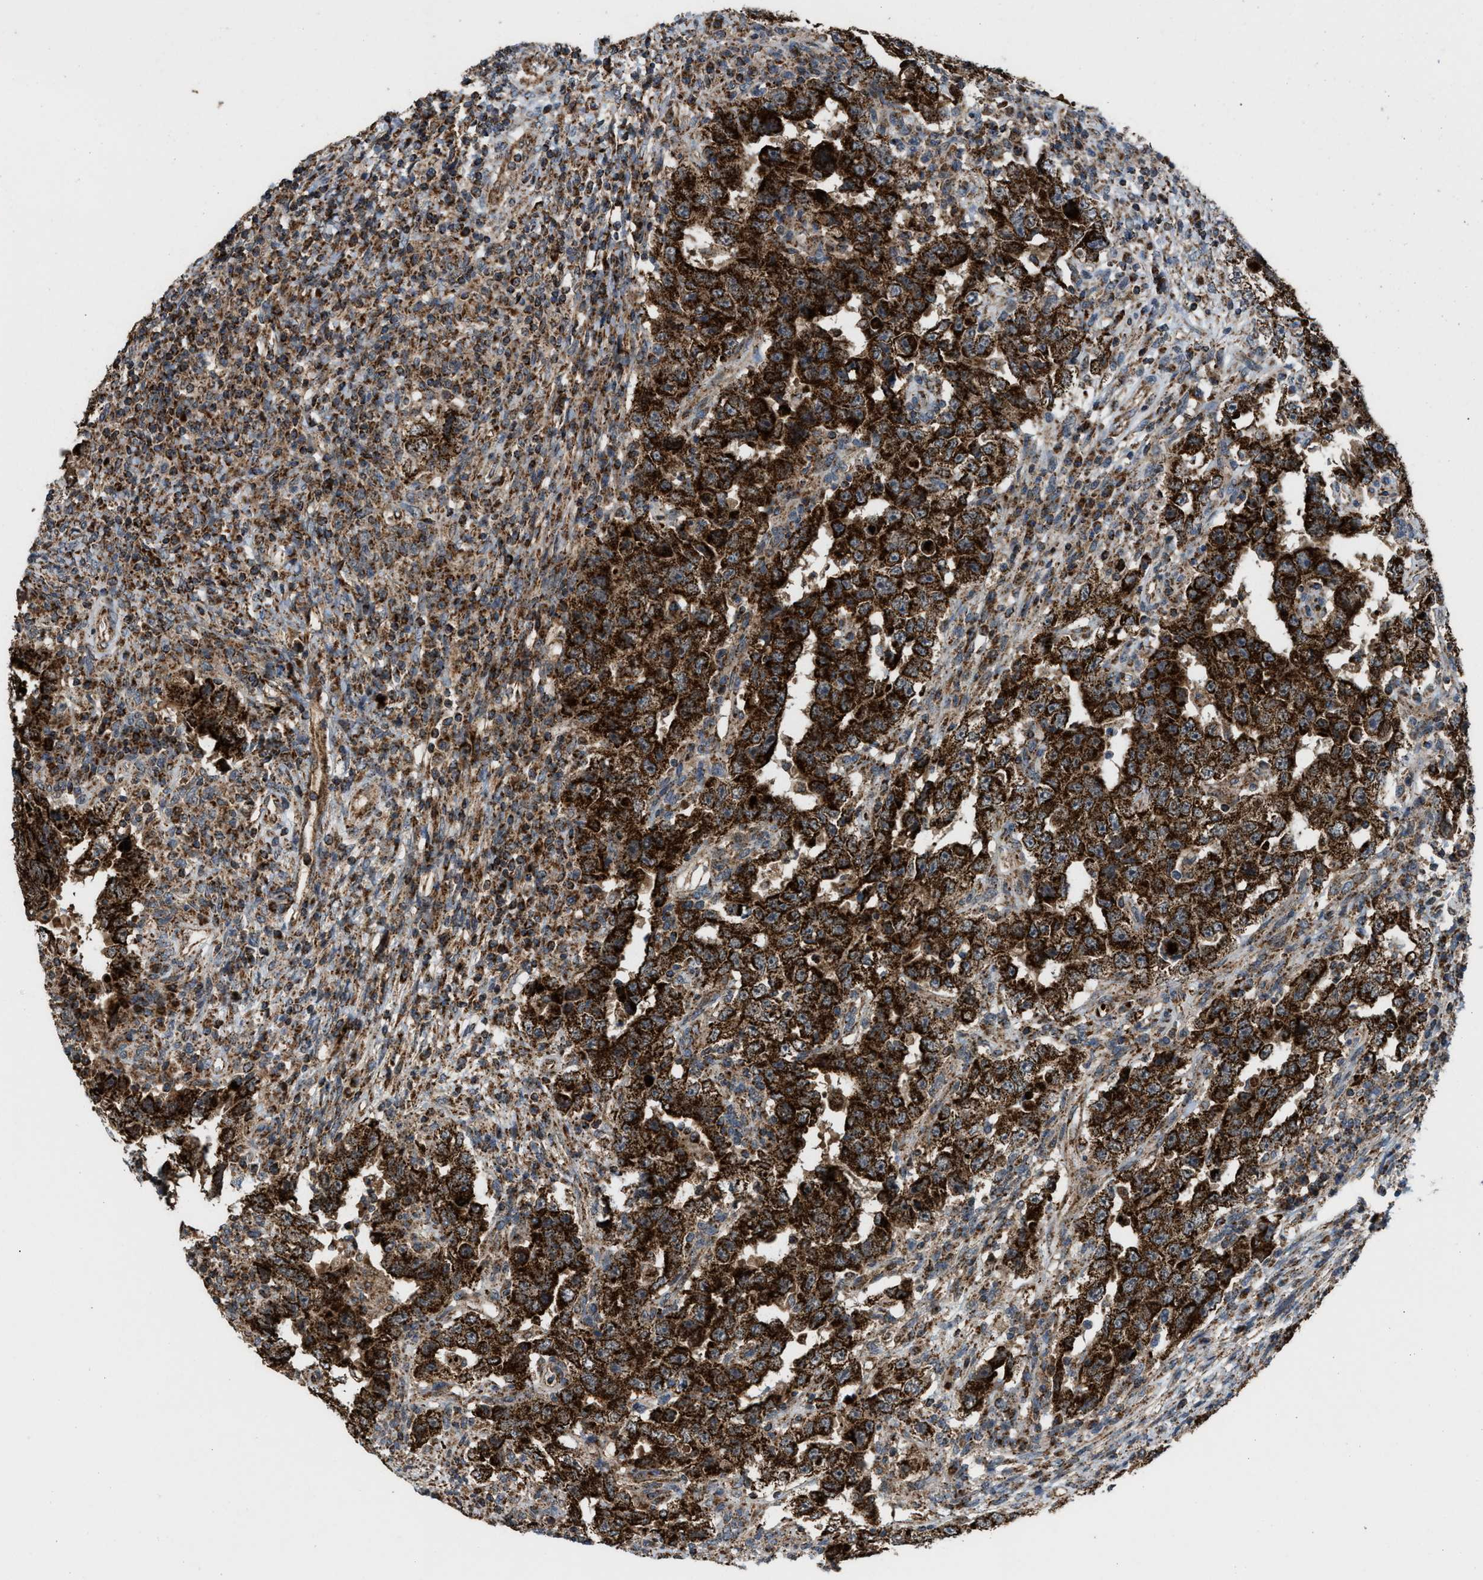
{"staining": {"intensity": "strong", "quantity": ">75%", "location": "cytoplasmic/membranous"}, "tissue": "testis cancer", "cell_type": "Tumor cells", "image_type": "cancer", "snomed": [{"axis": "morphology", "description": "Carcinoma, Embryonal, NOS"}, {"axis": "topography", "description": "Testis"}], "caption": "Testis cancer (embryonal carcinoma) stained for a protein (brown) displays strong cytoplasmic/membranous positive staining in about >75% of tumor cells.", "gene": "SGSM2", "patient": {"sex": "male", "age": 26}}